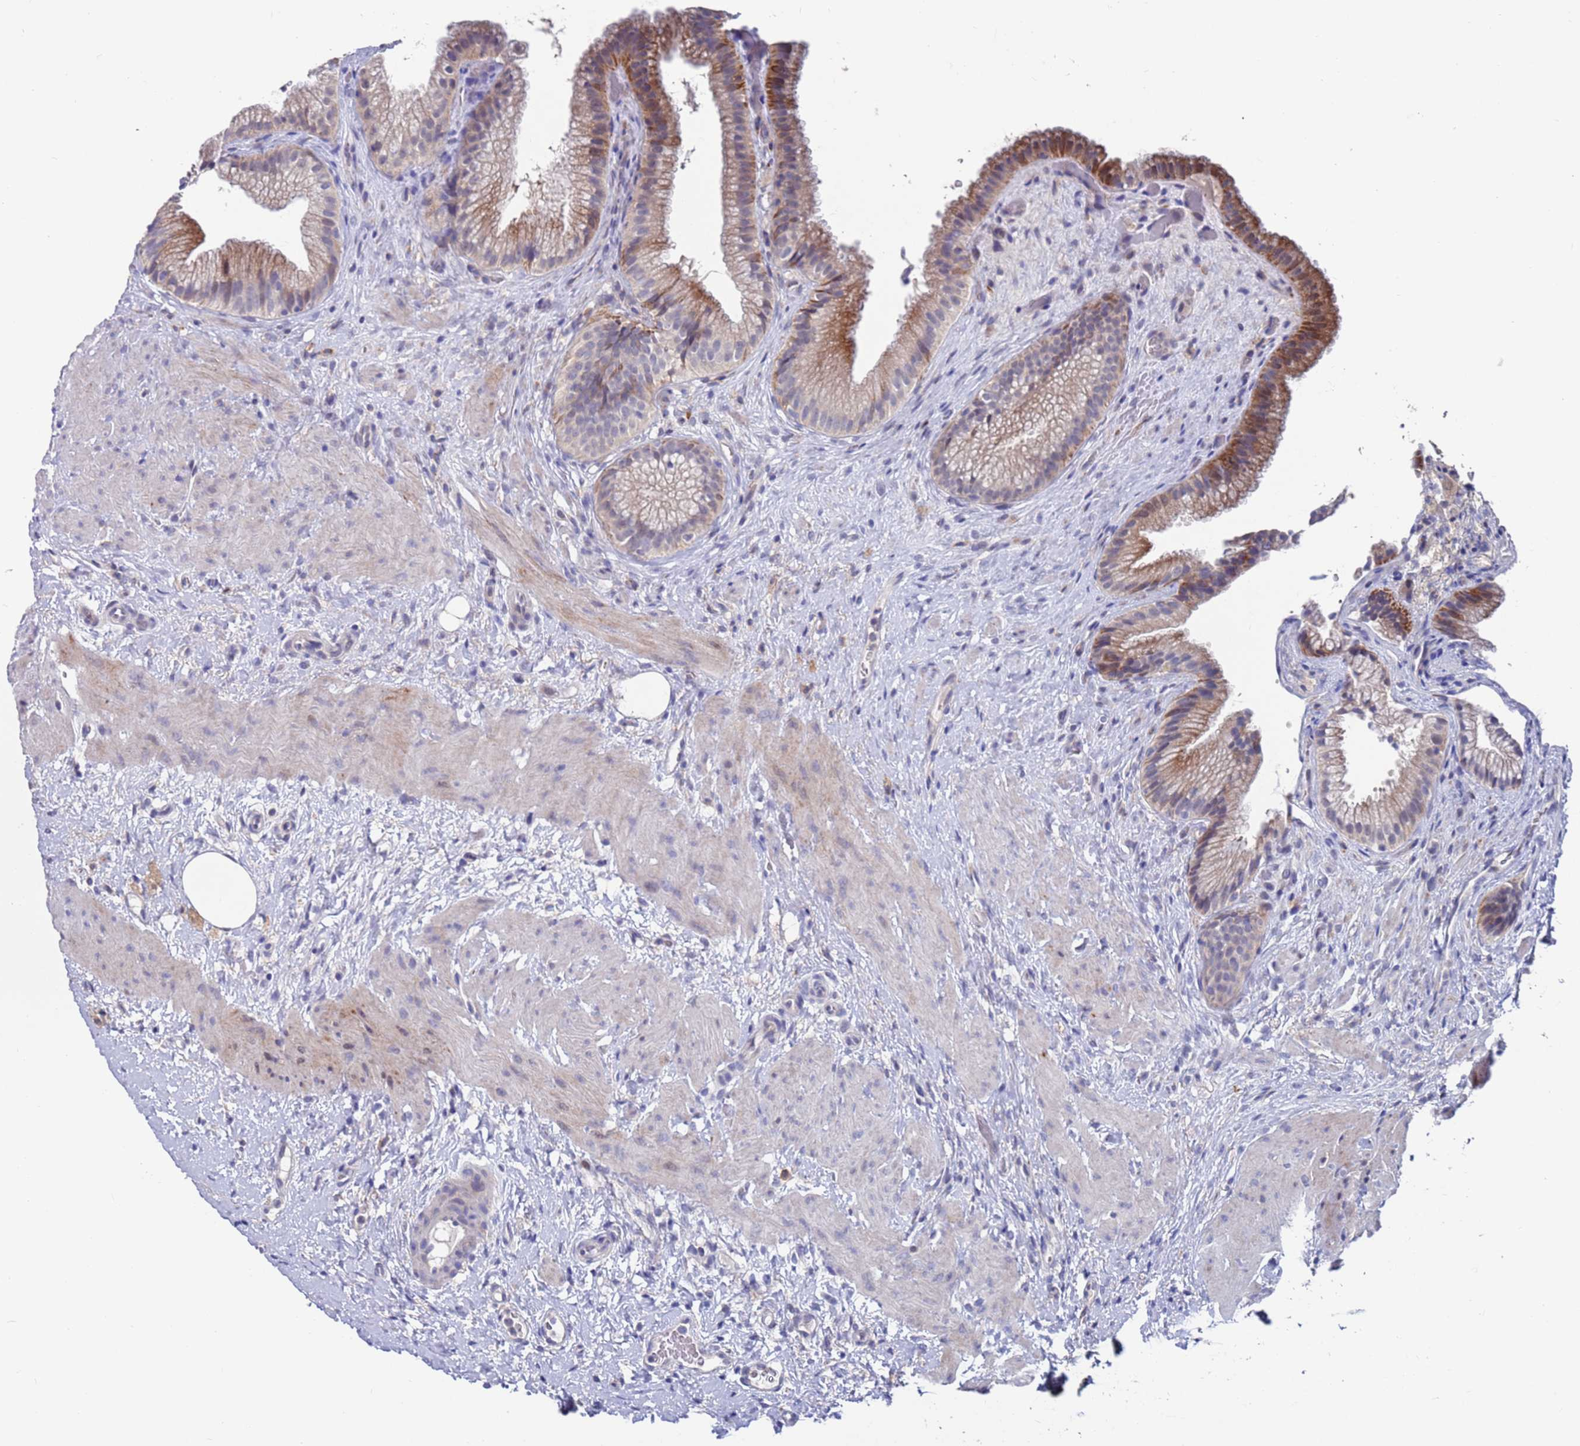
{"staining": {"intensity": "moderate", "quantity": "25%-75%", "location": "cytoplasmic/membranous"}, "tissue": "gallbladder", "cell_type": "Glandular cells", "image_type": "normal", "snomed": [{"axis": "morphology", "description": "Normal tissue, NOS"}, {"axis": "topography", "description": "Gallbladder"}], "caption": "Moderate cytoplasmic/membranous protein staining is present in approximately 25%-75% of glandular cells in gallbladder.", "gene": "FBXO27", "patient": {"sex": "female", "age": 64}}